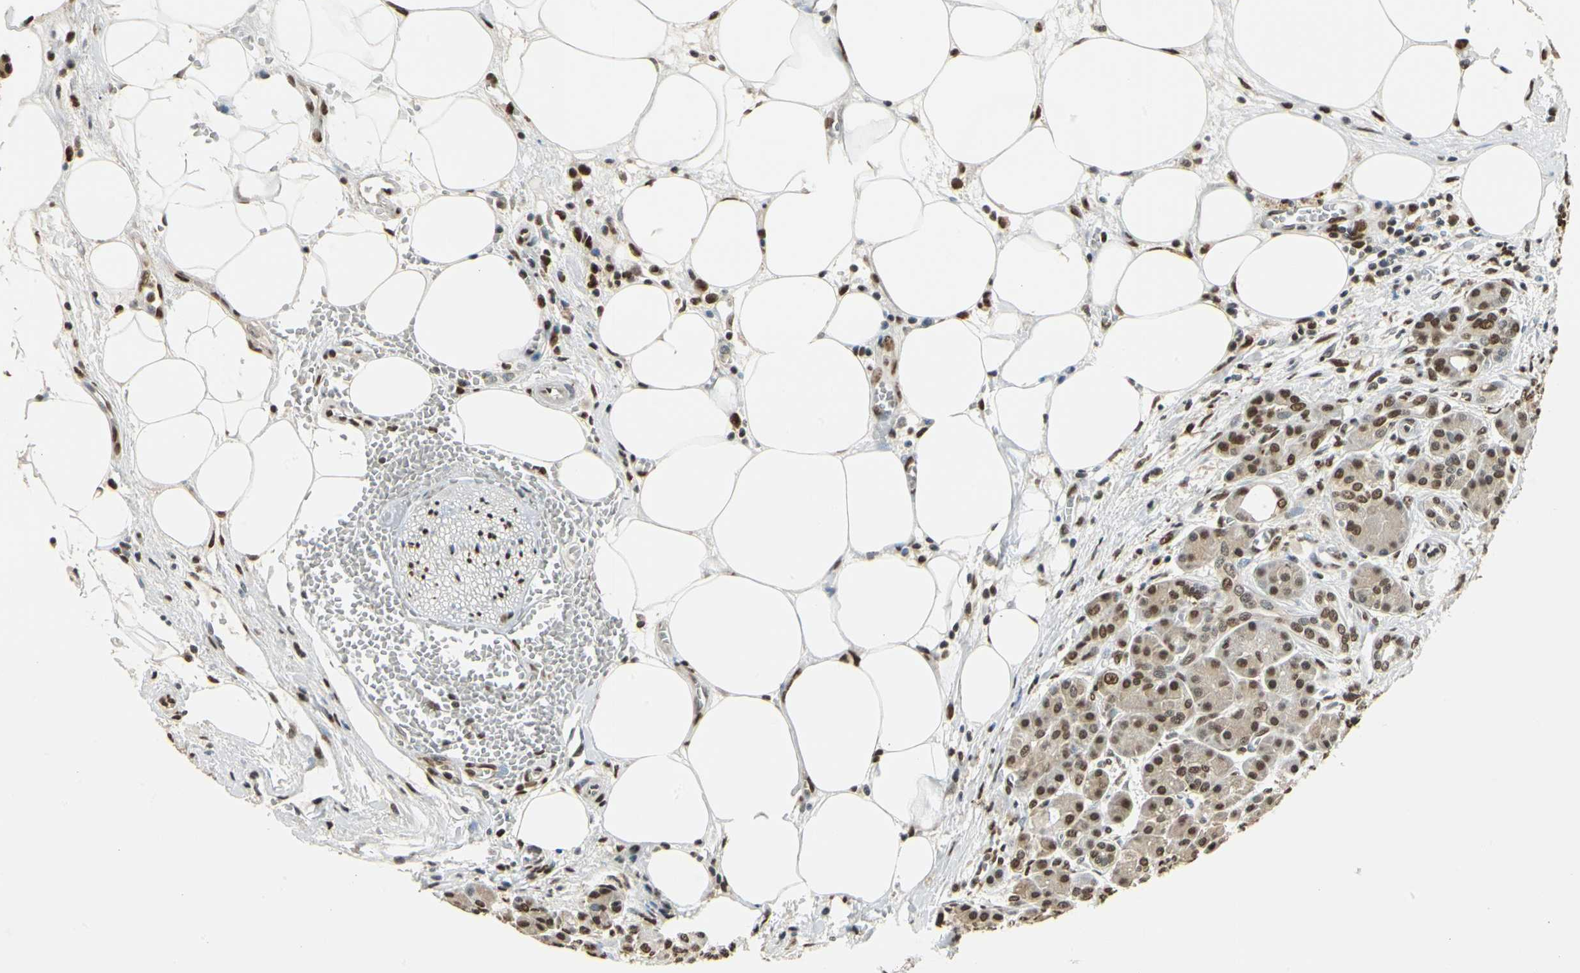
{"staining": {"intensity": "moderate", "quantity": "25%-75%", "location": "nuclear"}, "tissue": "pancreas", "cell_type": "Exocrine glandular cells", "image_type": "normal", "snomed": [{"axis": "morphology", "description": "Normal tissue, NOS"}, {"axis": "topography", "description": "Pancreas"}], "caption": "Immunohistochemistry micrograph of benign pancreas: human pancreas stained using immunohistochemistry (IHC) exhibits medium levels of moderate protein expression localized specifically in the nuclear of exocrine glandular cells, appearing as a nuclear brown color.", "gene": "FANCG", "patient": {"sex": "male", "age": 73}}